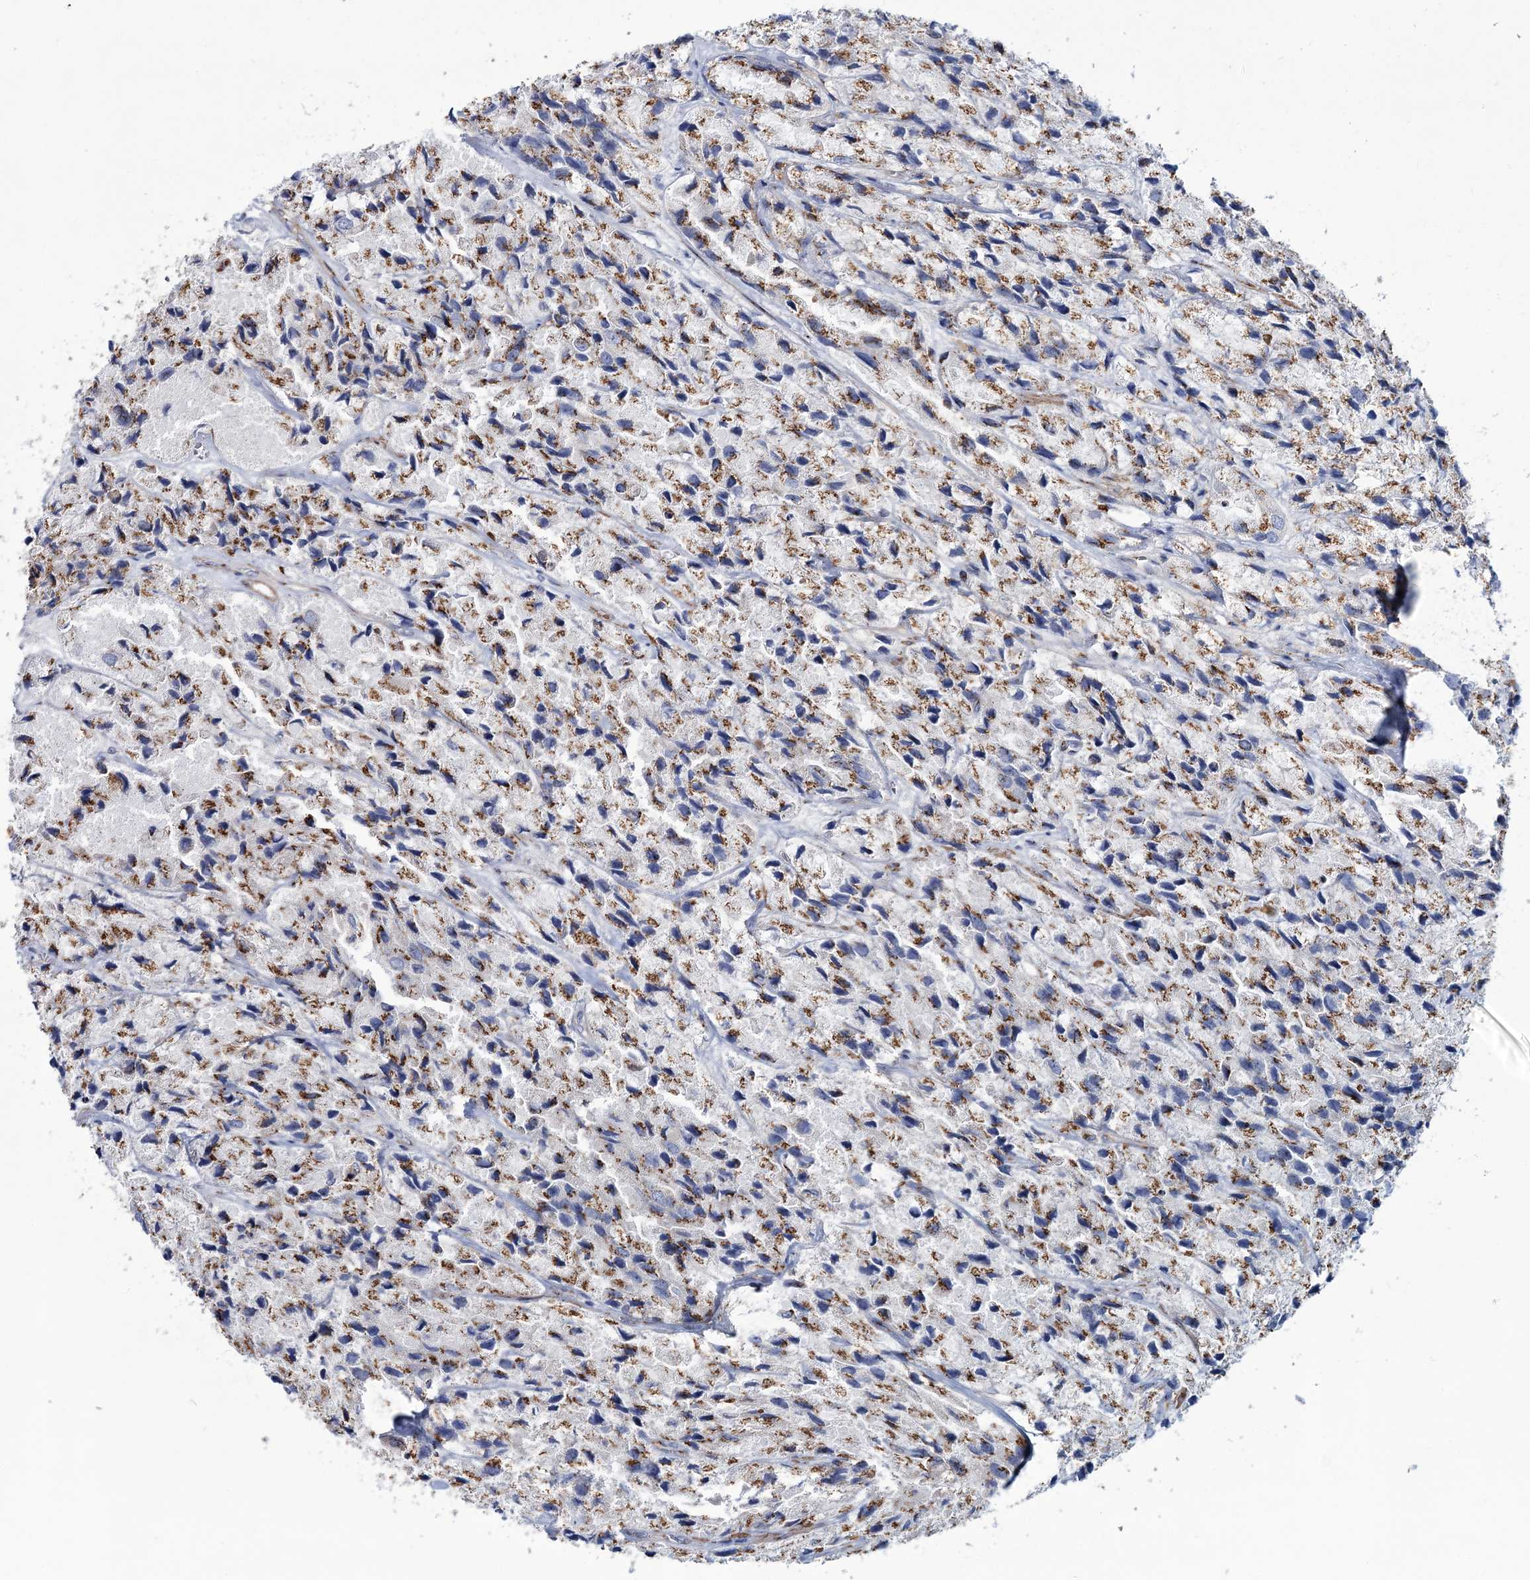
{"staining": {"intensity": "moderate", "quantity": ">75%", "location": "cytoplasmic/membranous"}, "tissue": "prostate cancer", "cell_type": "Tumor cells", "image_type": "cancer", "snomed": [{"axis": "morphology", "description": "Adenocarcinoma, High grade"}, {"axis": "topography", "description": "Prostate"}], "caption": "A brown stain labels moderate cytoplasmic/membranous positivity of a protein in human high-grade adenocarcinoma (prostate) tumor cells.", "gene": "MAN1A2", "patient": {"sex": "male", "age": 66}}